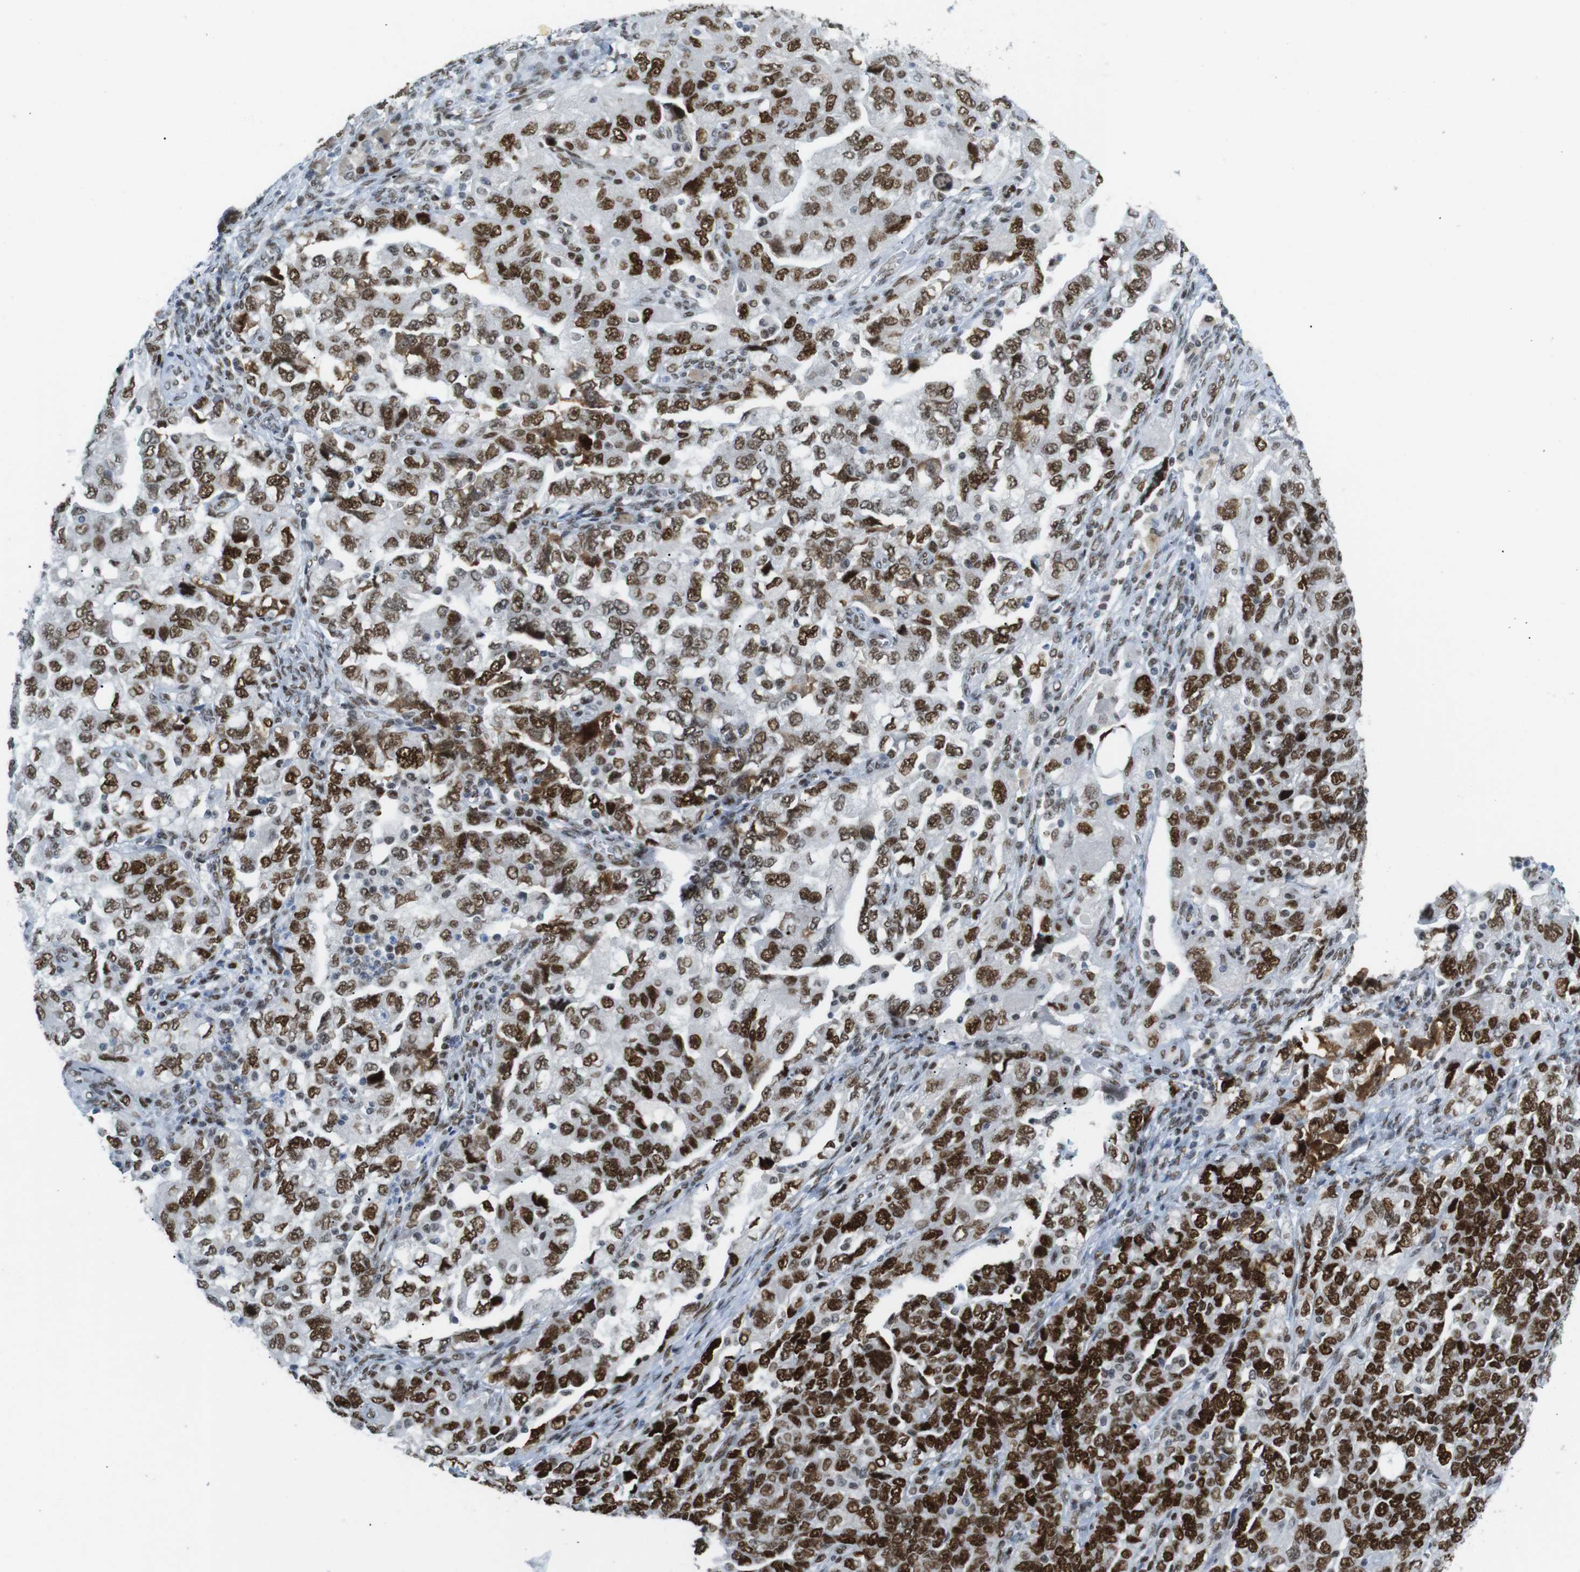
{"staining": {"intensity": "strong", "quantity": ">75%", "location": "nuclear"}, "tissue": "ovarian cancer", "cell_type": "Tumor cells", "image_type": "cancer", "snomed": [{"axis": "morphology", "description": "Carcinoma, NOS"}, {"axis": "morphology", "description": "Cystadenocarcinoma, serous, NOS"}, {"axis": "topography", "description": "Ovary"}], "caption": "This is an image of immunohistochemistry staining of ovarian cancer, which shows strong positivity in the nuclear of tumor cells.", "gene": "RIOX2", "patient": {"sex": "female", "age": 69}}